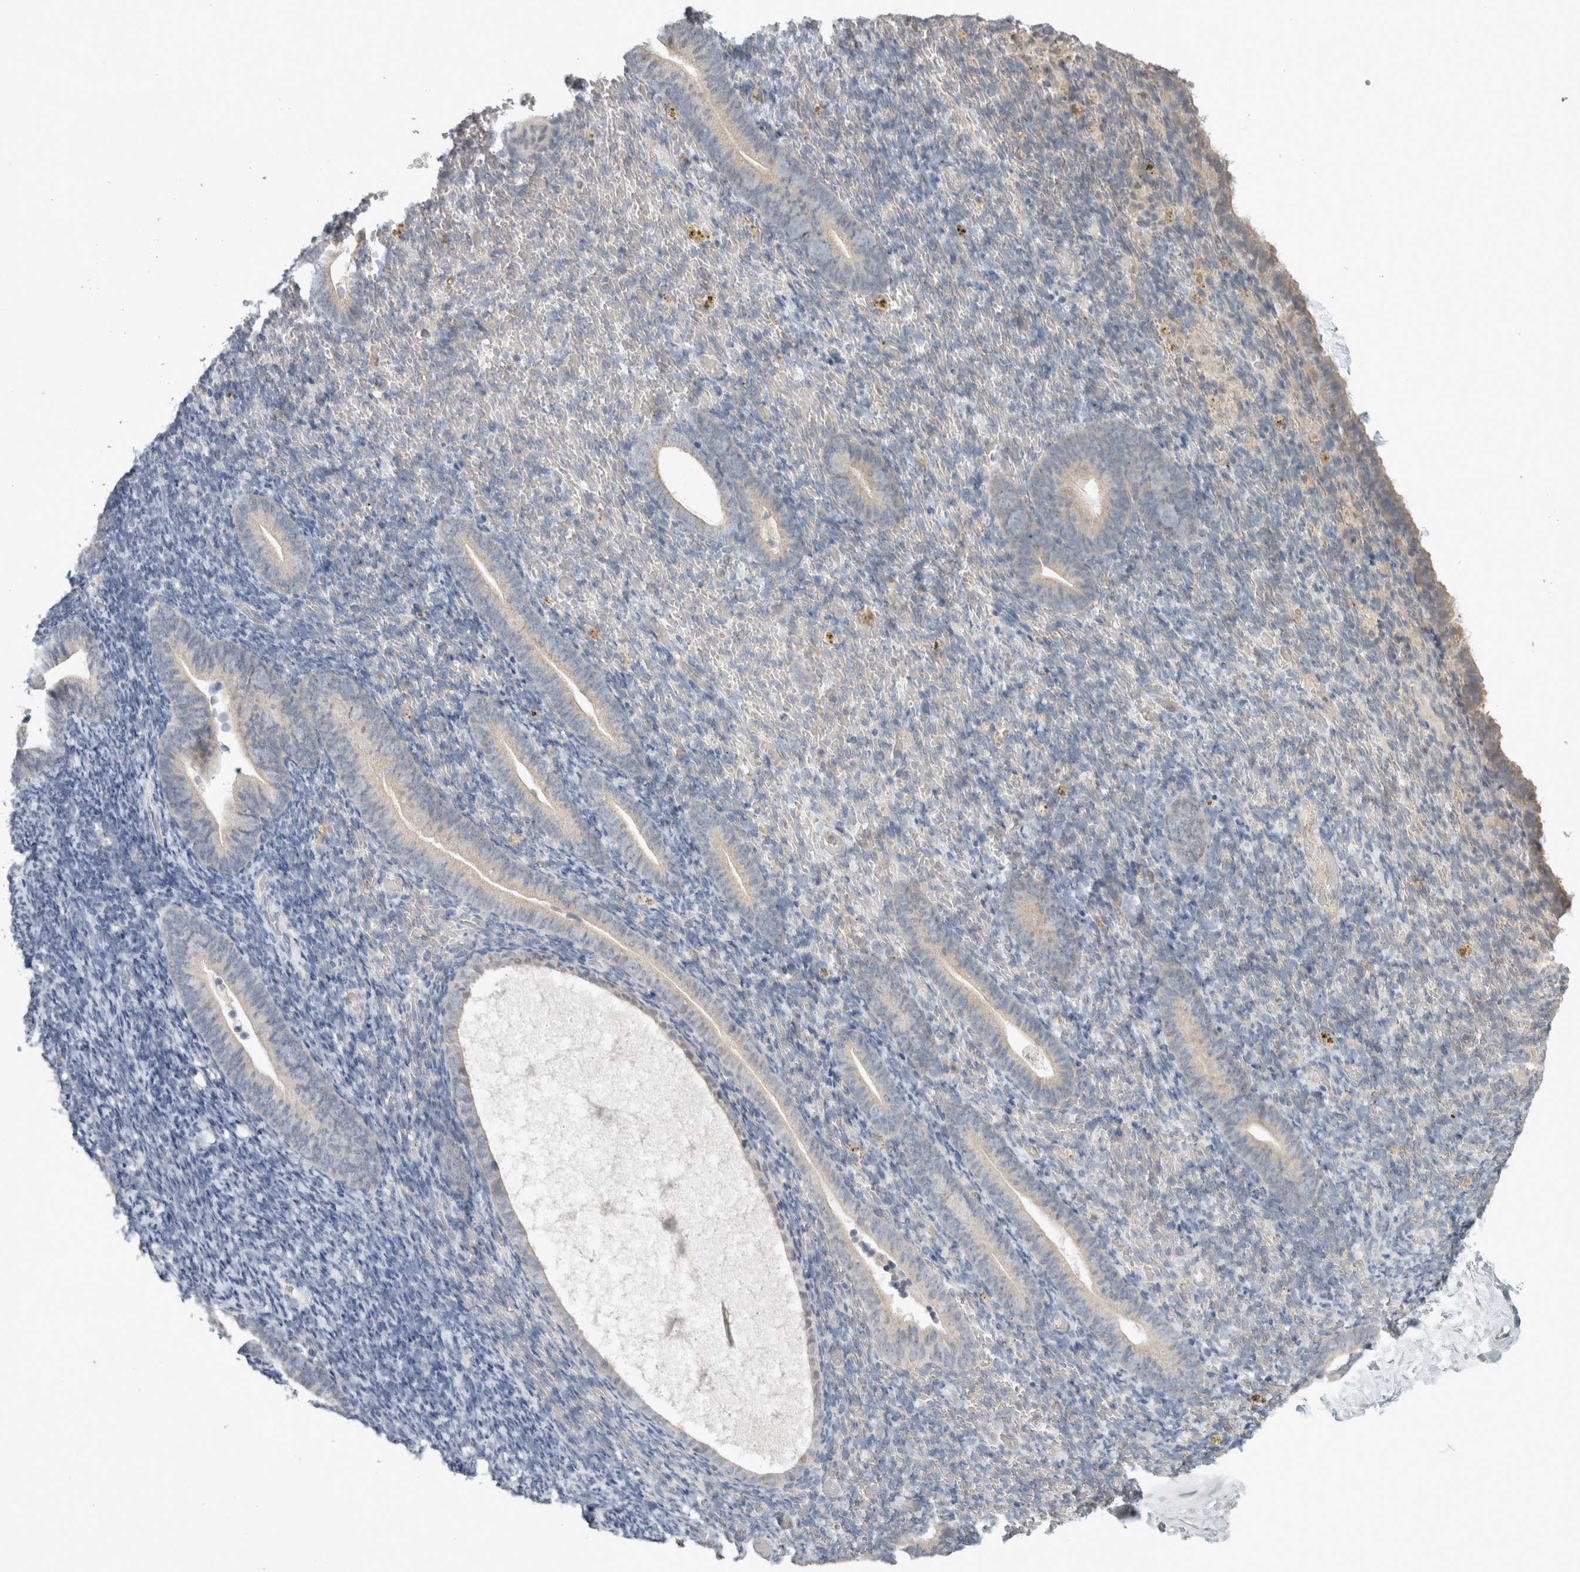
{"staining": {"intensity": "negative", "quantity": "none", "location": "none"}, "tissue": "endometrium", "cell_type": "Cells in endometrial stroma", "image_type": "normal", "snomed": [{"axis": "morphology", "description": "Normal tissue, NOS"}, {"axis": "topography", "description": "Endometrium"}], "caption": "Micrograph shows no significant protein staining in cells in endometrial stroma of benign endometrium.", "gene": "TRIT1", "patient": {"sex": "female", "age": 51}}